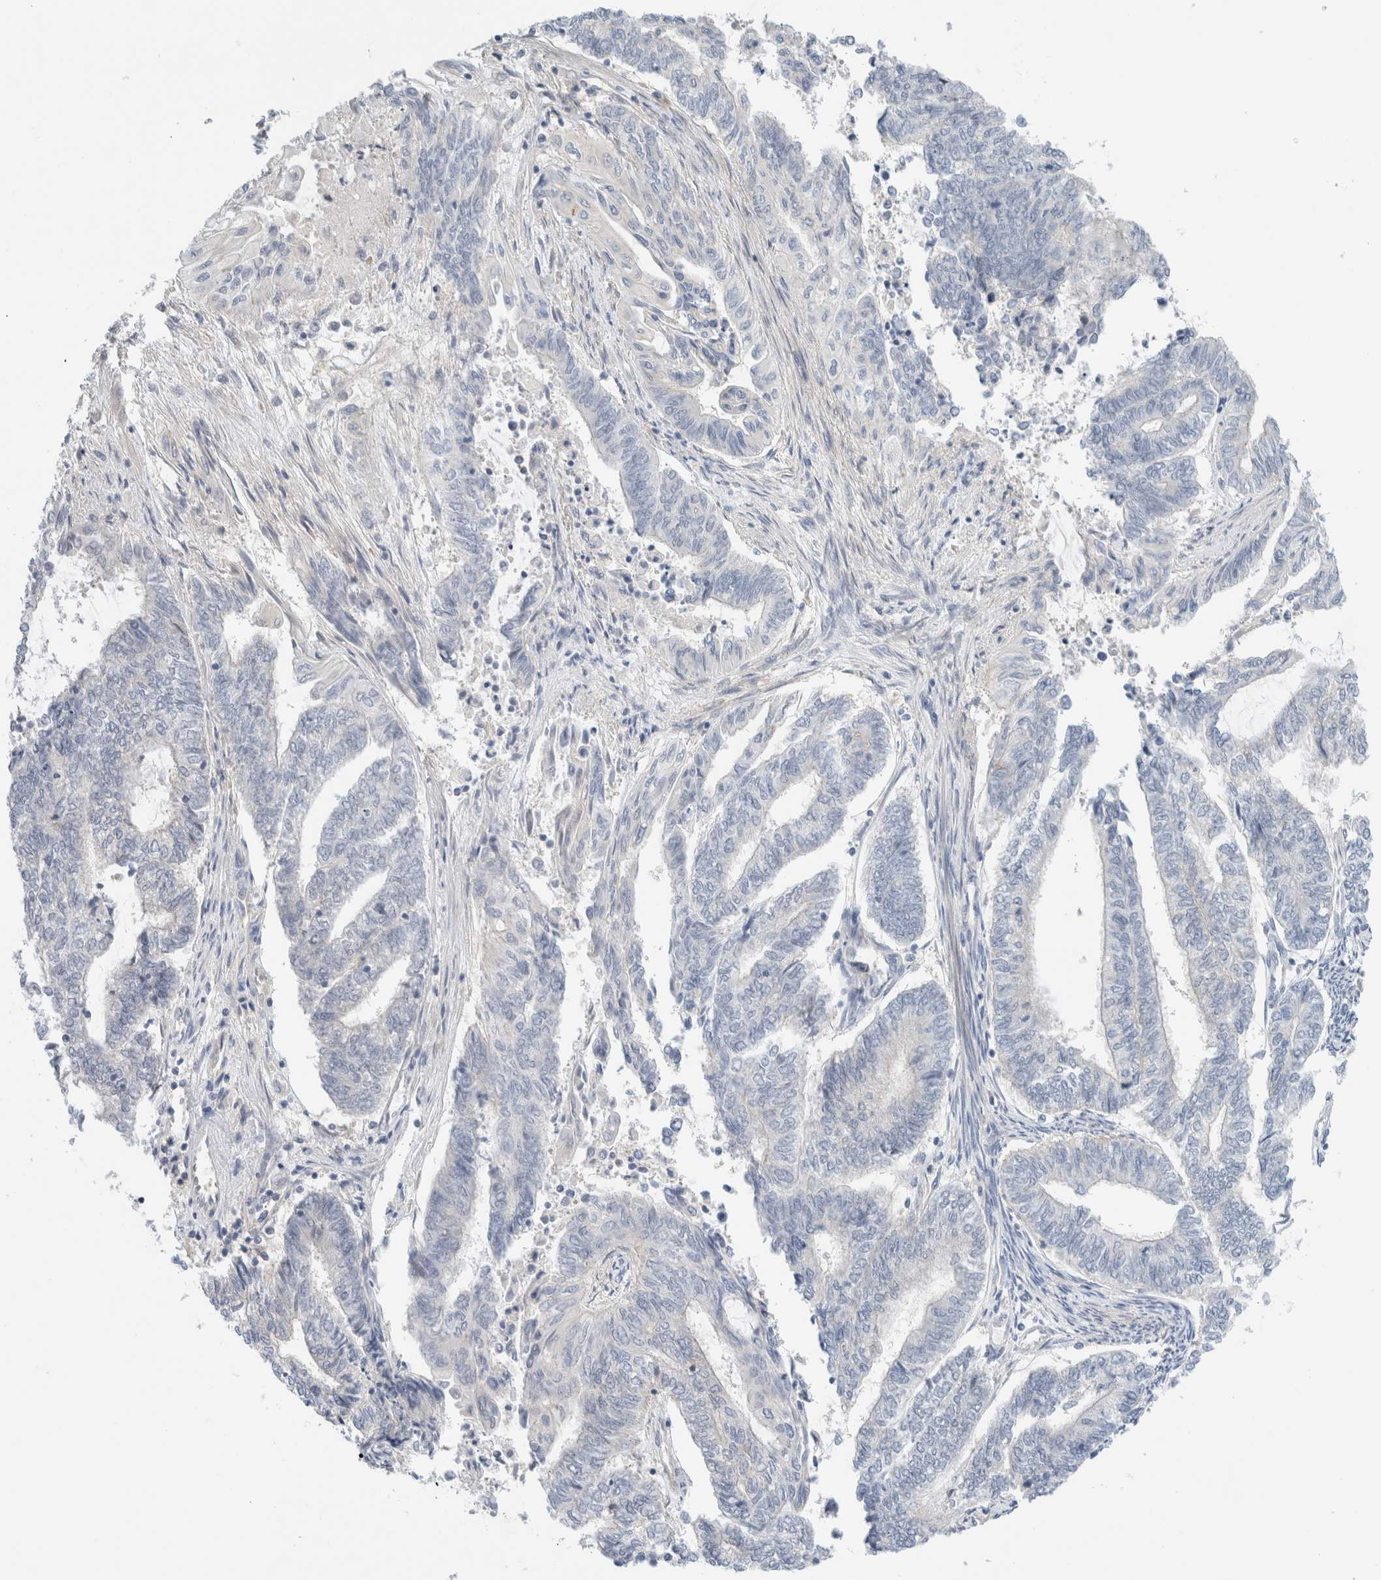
{"staining": {"intensity": "negative", "quantity": "none", "location": "none"}, "tissue": "endometrial cancer", "cell_type": "Tumor cells", "image_type": "cancer", "snomed": [{"axis": "morphology", "description": "Adenocarcinoma, NOS"}, {"axis": "topography", "description": "Uterus"}, {"axis": "topography", "description": "Endometrium"}], "caption": "Endometrial cancer was stained to show a protein in brown. There is no significant positivity in tumor cells.", "gene": "SDR16C5", "patient": {"sex": "female", "age": 70}}